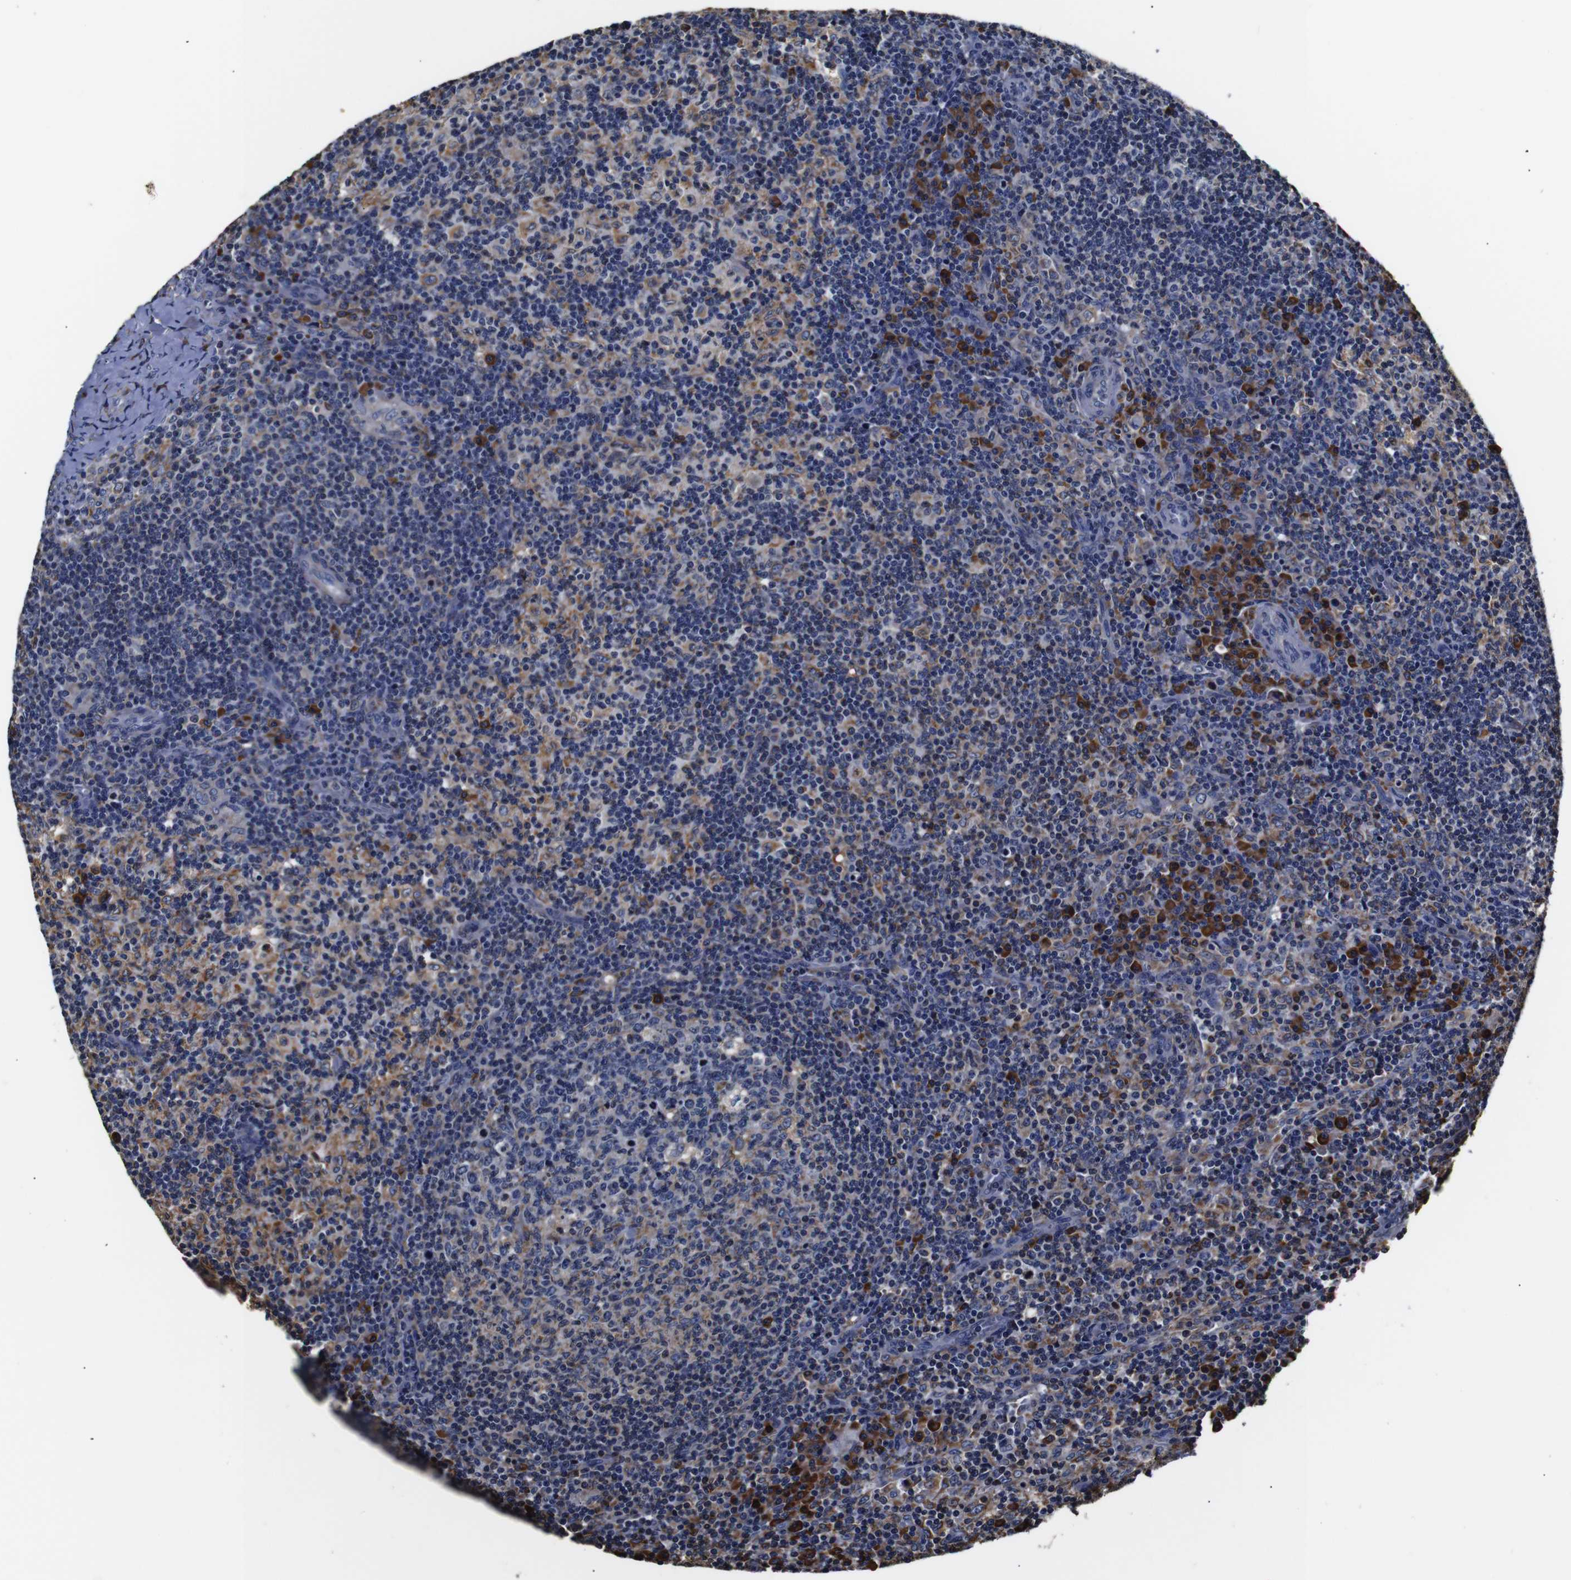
{"staining": {"intensity": "moderate", "quantity": "<25%", "location": "cytoplasmic/membranous"}, "tissue": "lymph node", "cell_type": "Germinal center cells", "image_type": "normal", "snomed": [{"axis": "morphology", "description": "Normal tissue, NOS"}, {"axis": "morphology", "description": "Inflammation, NOS"}, {"axis": "topography", "description": "Lymph node"}], "caption": "Protein staining by immunohistochemistry (IHC) demonstrates moderate cytoplasmic/membranous positivity in approximately <25% of germinal center cells in normal lymph node.", "gene": "PPIB", "patient": {"sex": "male", "age": 55}}